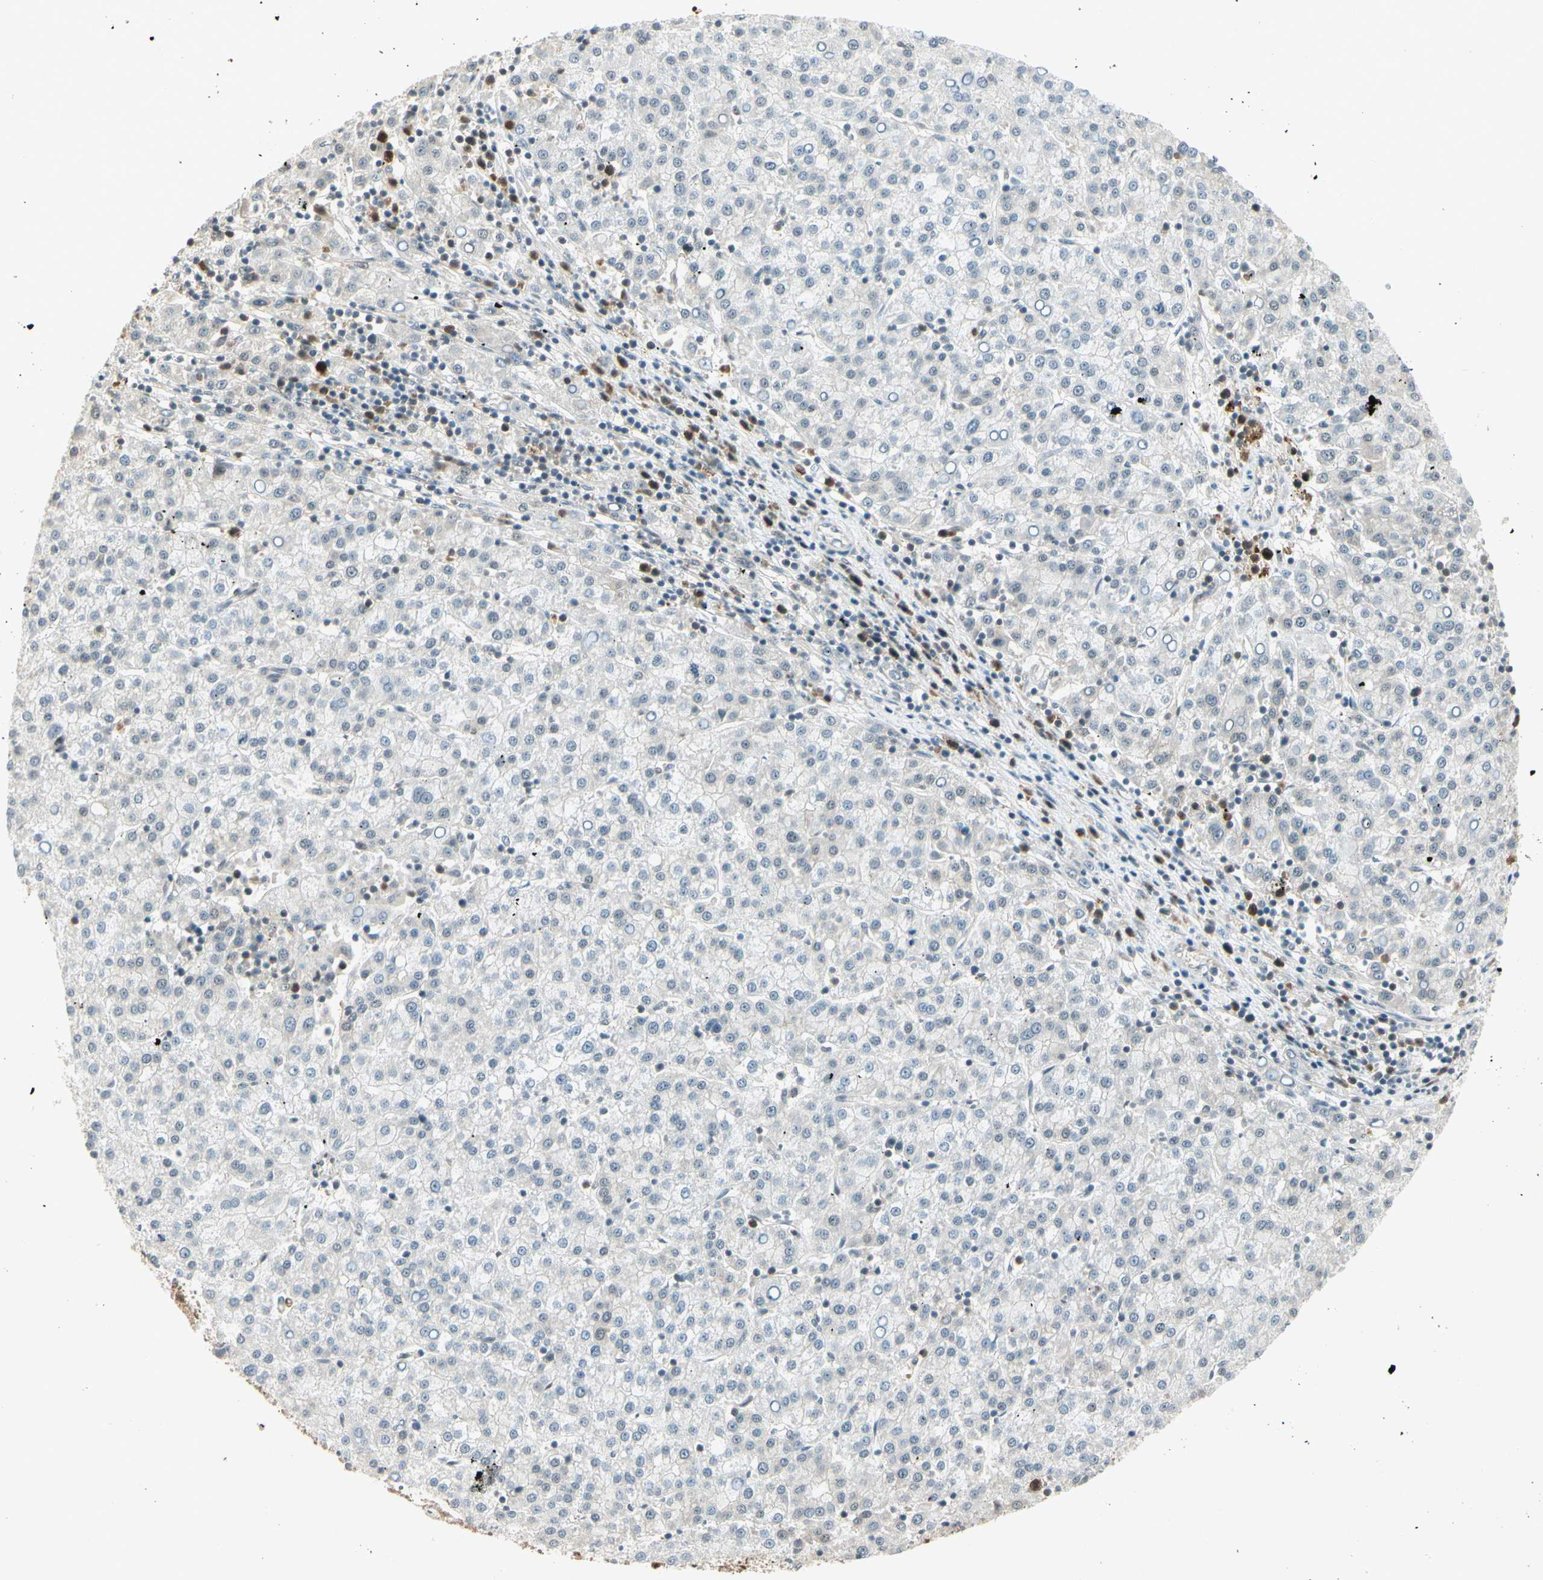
{"staining": {"intensity": "negative", "quantity": "none", "location": "none"}, "tissue": "liver cancer", "cell_type": "Tumor cells", "image_type": "cancer", "snomed": [{"axis": "morphology", "description": "Carcinoma, Hepatocellular, NOS"}, {"axis": "topography", "description": "Liver"}], "caption": "This is an immunohistochemistry micrograph of human liver hepatocellular carcinoma. There is no positivity in tumor cells.", "gene": "IPO5", "patient": {"sex": "female", "age": 58}}